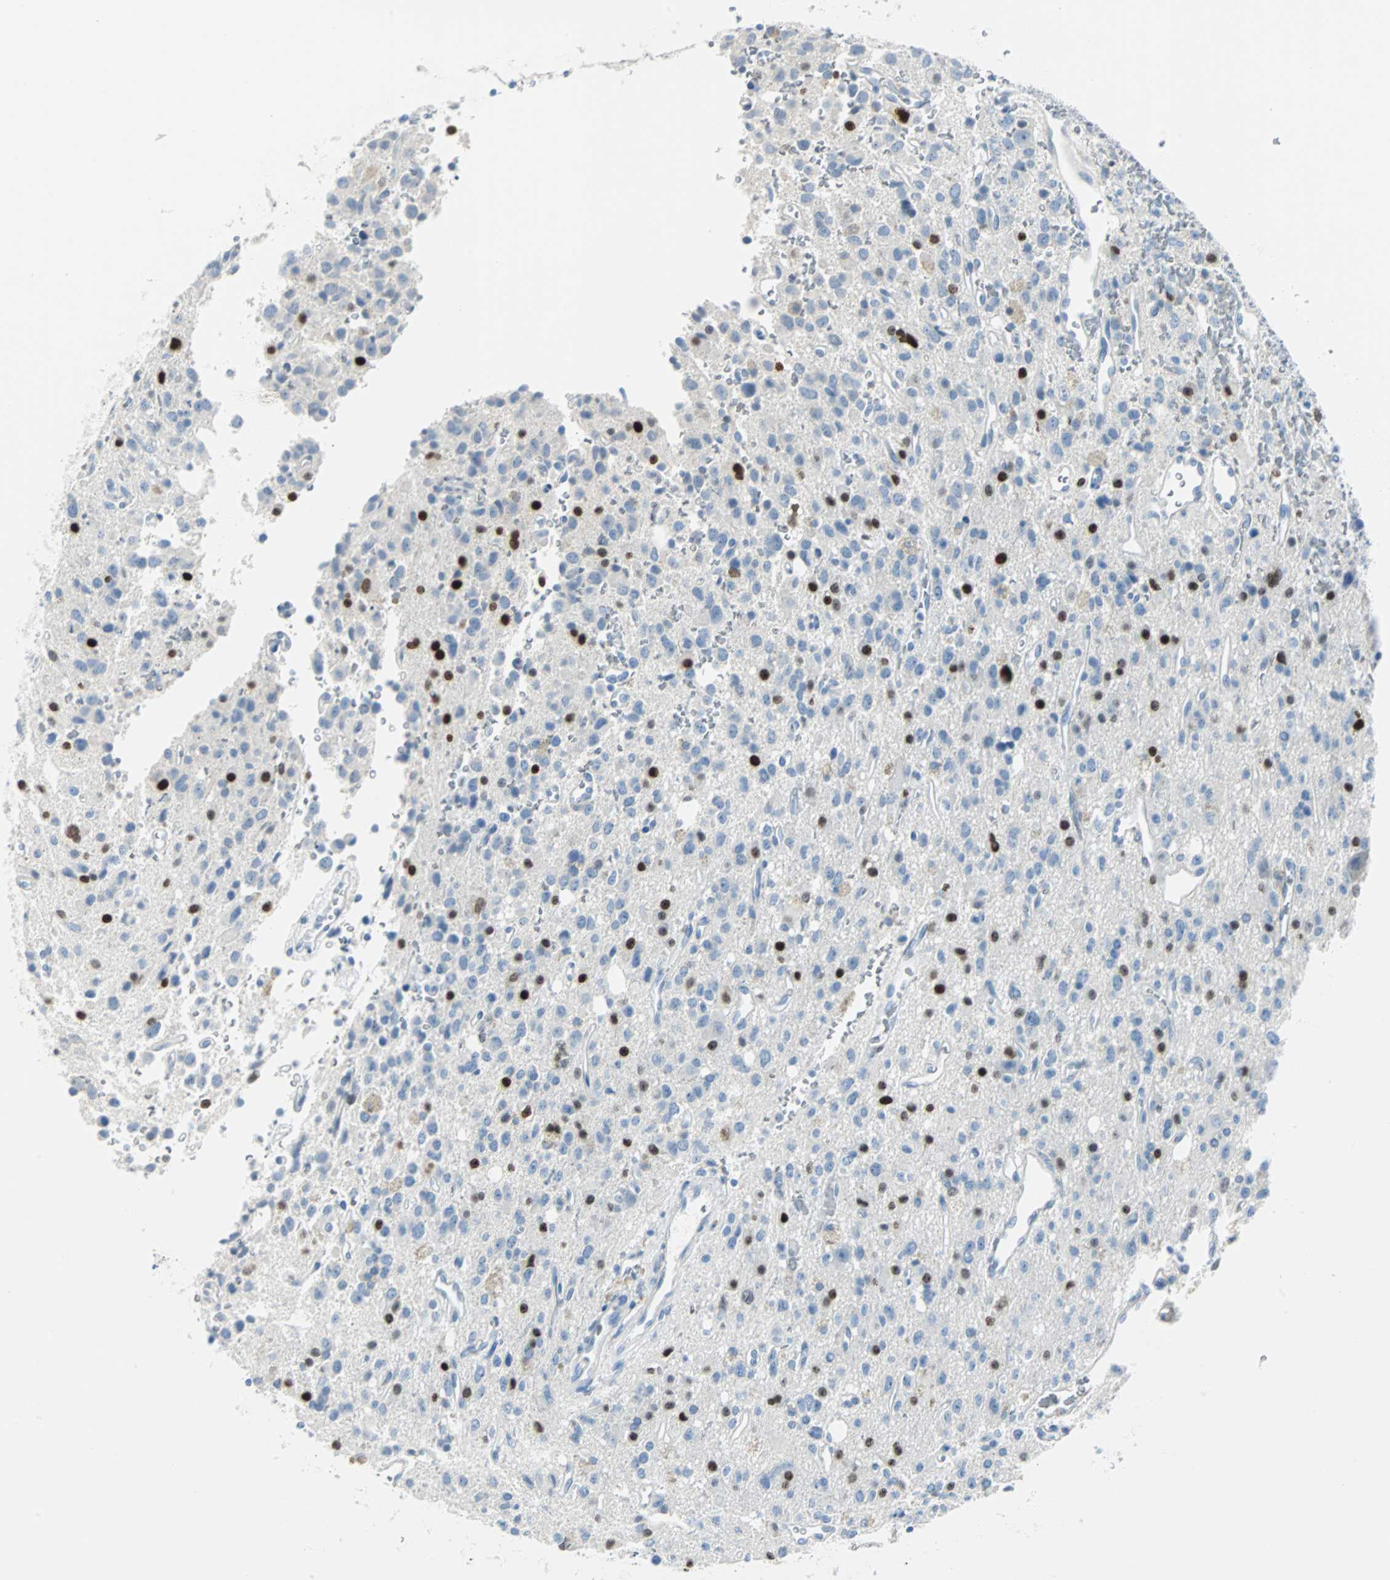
{"staining": {"intensity": "strong", "quantity": "<25%", "location": "nuclear"}, "tissue": "glioma", "cell_type": "Tumor cells", "image_type": "cancer", "snomed": [{"axis": "morphology", "description": "Glioma, malignant, High grade"}, {"axis": "topography", "description": "Brain"}], "caption": "The micrograph shows staining of glioma, revealing strong nuclear protein expression (brown color) within tumor cells. The protein of interest is stained brown, and the nuclei are stained in blue (DAB IHC with brightfield microscopy, high magnification).", "gene": "IL33", "patient": {"sex": "male", "age": 47}}